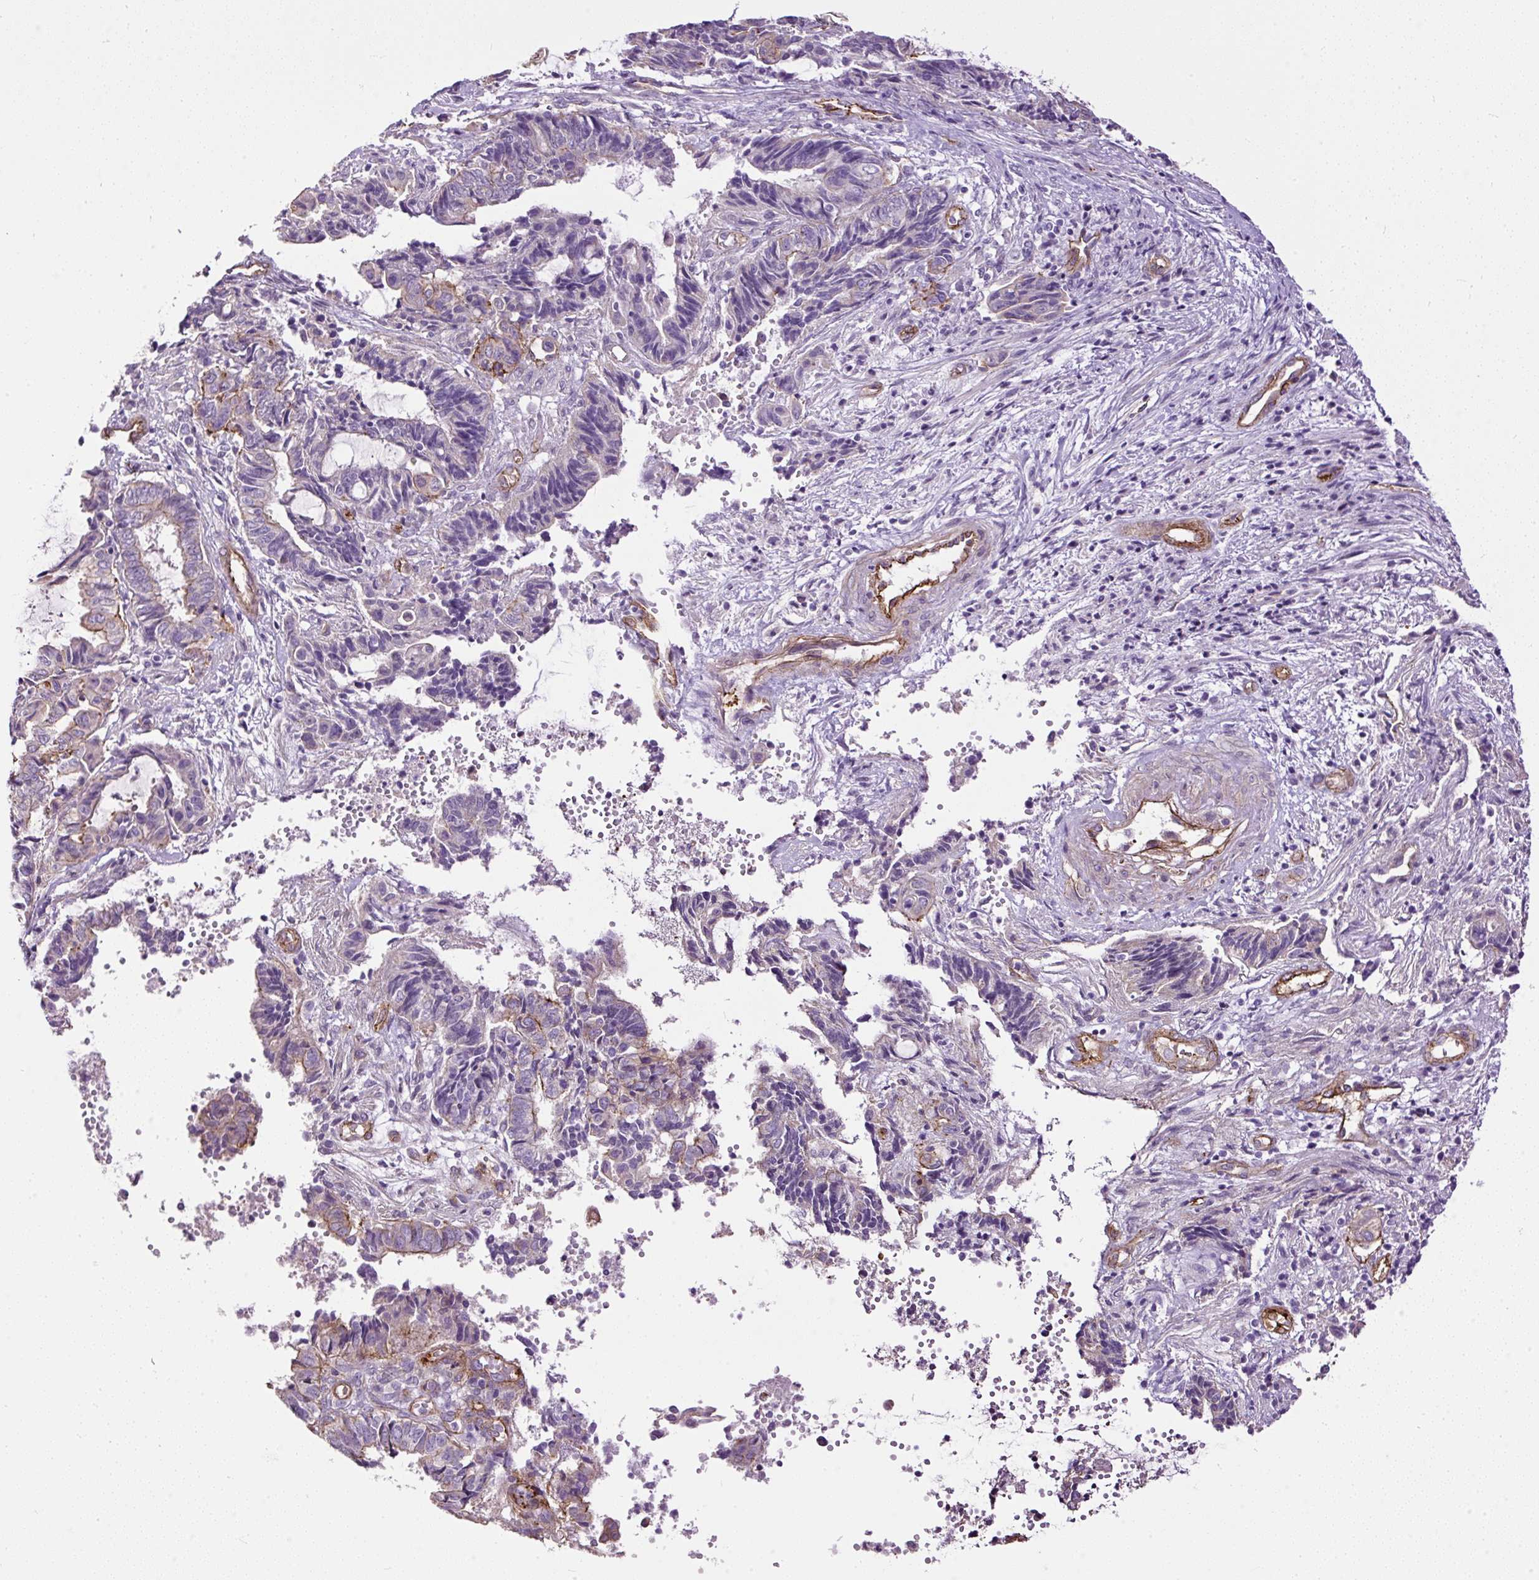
{"staining": {"intensity": "moderate", "quantity": "<25%", "location": "cytoplasmic/membranous"}, "tissue": "endometrial cancer", "cell_type": "Tumor cells", "image_type": "cancer", "snomed": [{"axis": "morphology", "description": "Adenocarcinoma, NOS"}, {"axis": "topography", "description": "Uterus"}, {"axis": "topography", "description": "Endometrium"}], "caption": "About <25% of tumor cells in adenocarcinoma (endometrial) display moderate cytoplasmic/membranous protein expression as visualized by brown immunohistochemical staining.", "gene": "MAGEB16", "patient": {"sex": "female", "age": 70}}